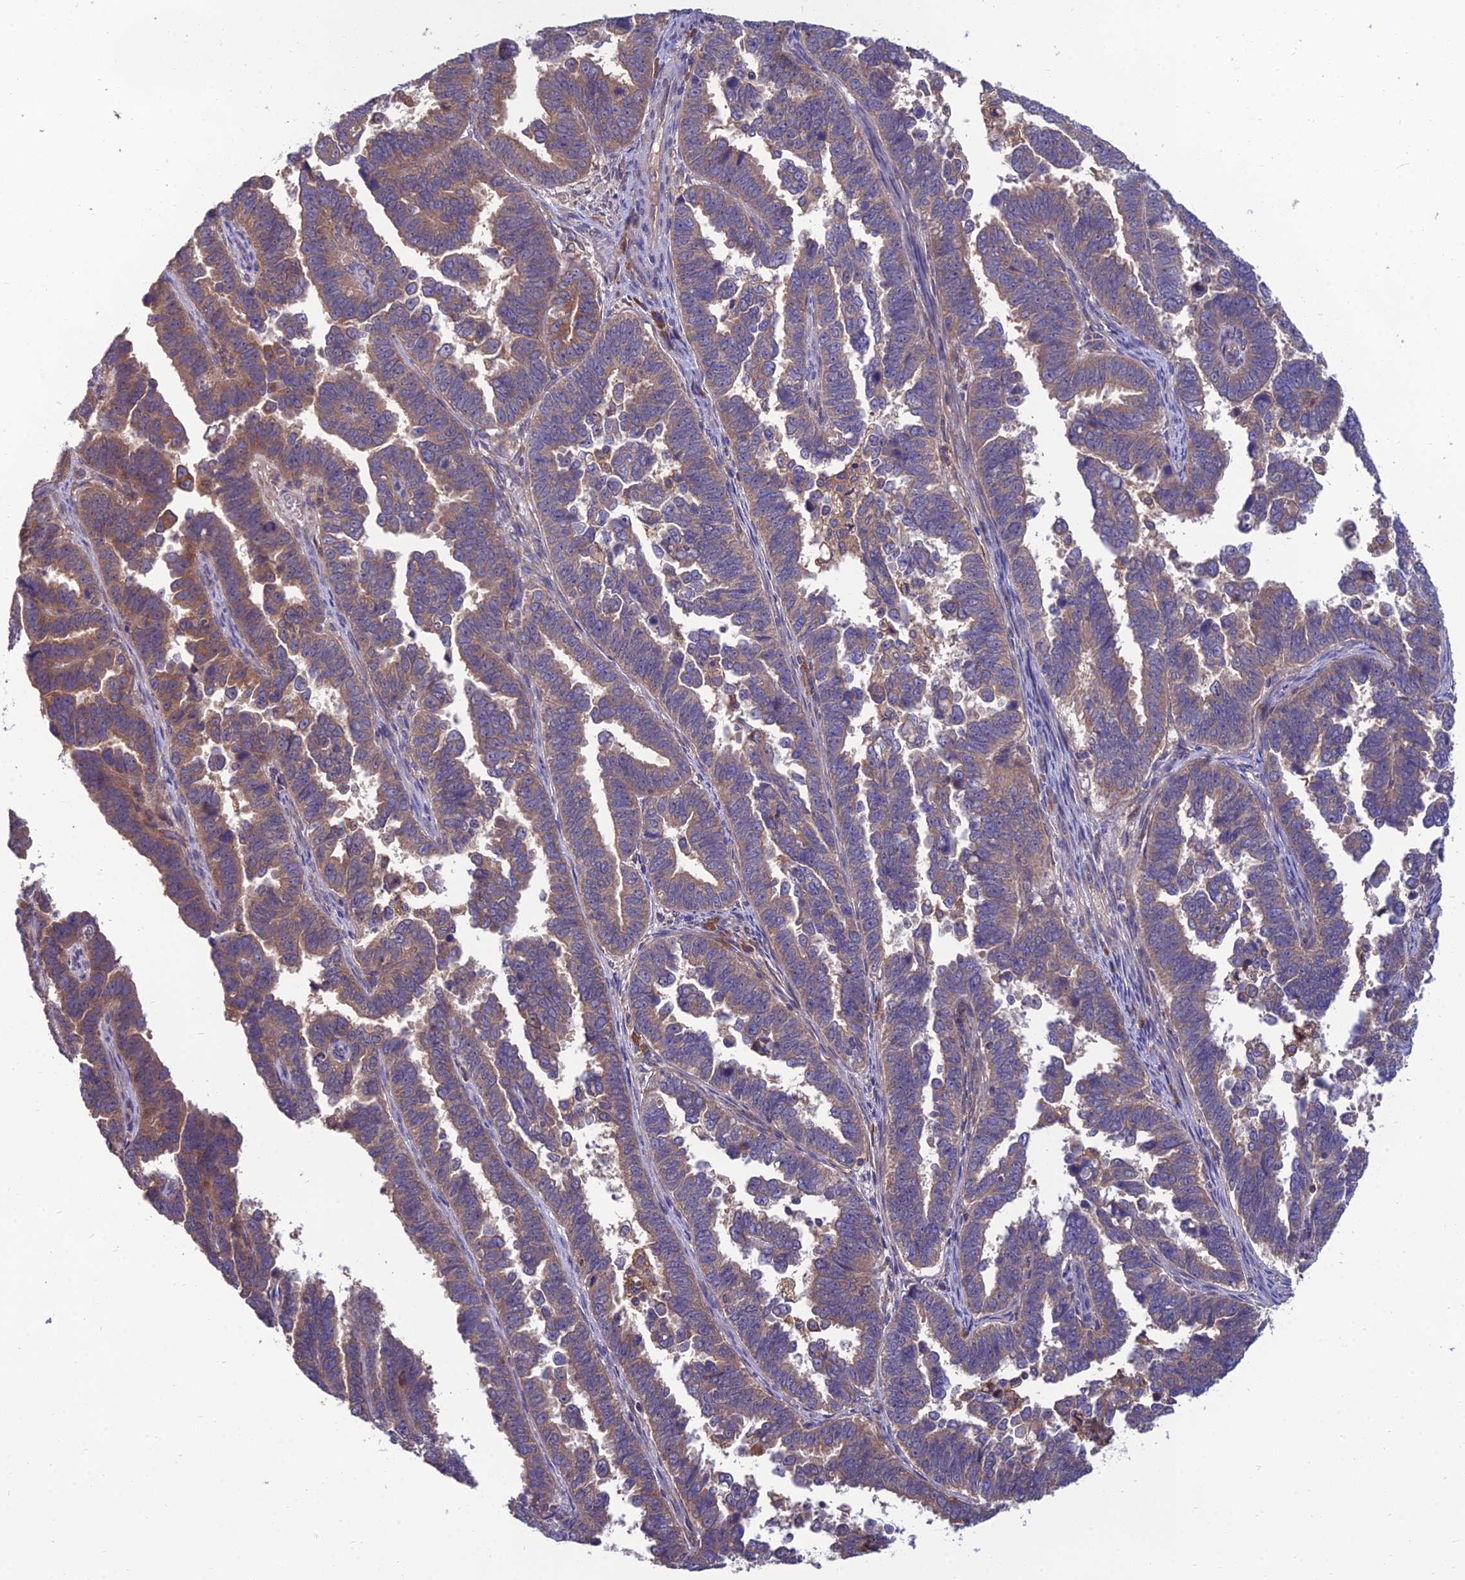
{"staining": {"intensity": "moderate", "quantity": ">75%", "location": "cytoplasmic/membranous"}, "tissue": "endometrial cancer", "cell_type": "Tumor cells", "image_type": "cancer", "snomed": [{"axis": "morphology", "description": "Adenocarcinoma, NOS"}, {"axis": "topography", "description": "Endometrium"}], "caption": "Immunohistochemical staining of human adenocarcinoma (endometrial) reveals moderate cytoplasmic/membranous protein positivity in approximately >75% of tumor cells.", "gene": "UMAD1", "patient": {"sex": "female", "age": 75}}